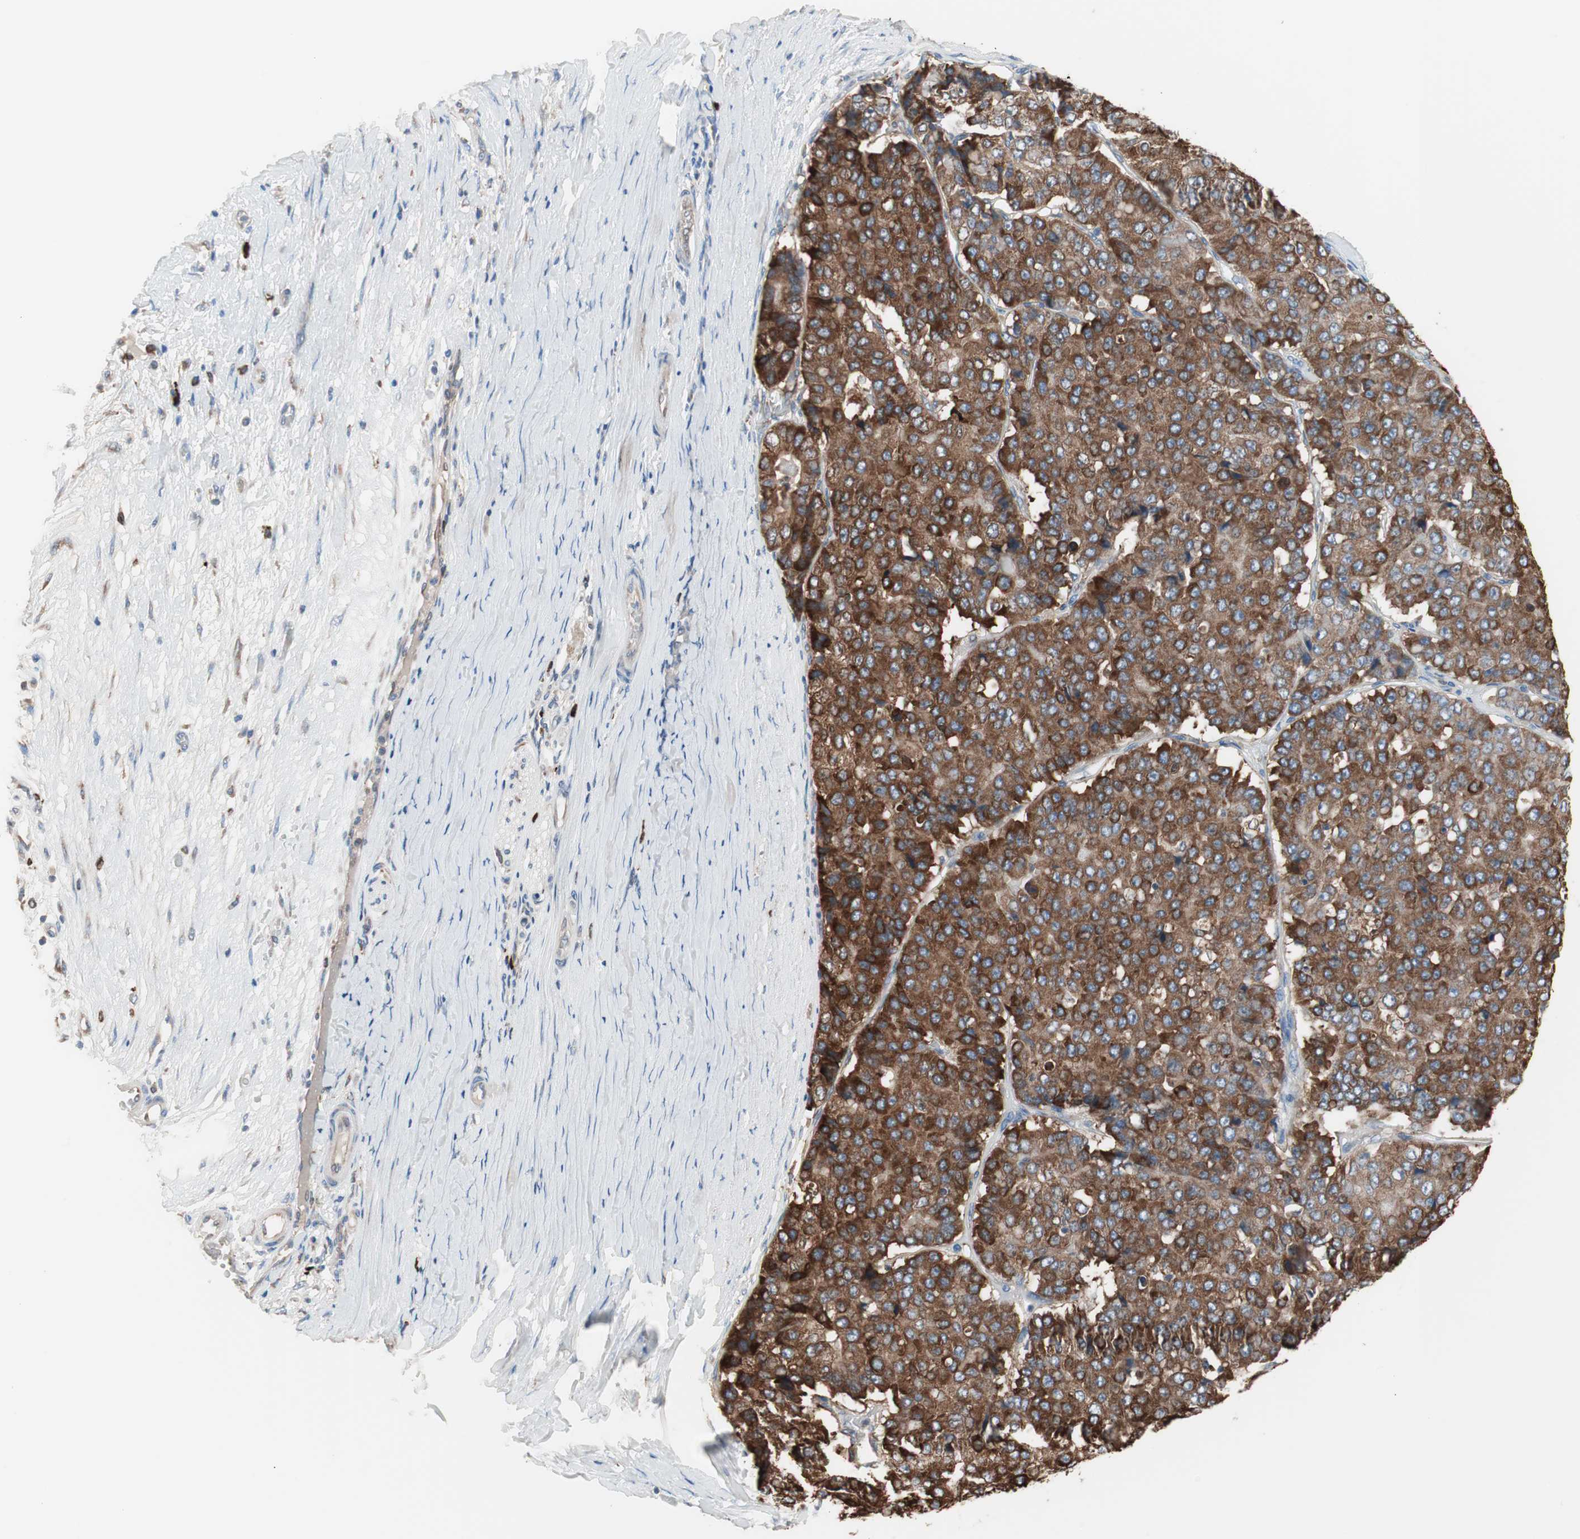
{"staining": {"intensity": "strong", "quantity": ">75%", "location": "cytoplasmic/membranous"}, "tissue": "pancreatic cancer", "cell_type": "Tumor cells", "image_type": "cancer", "snomed": [{"axis": "morphology", "description": "Adenocarcinoma, NOS"}, {"axis": "topography", "description": "Pancreas"}], "caption": "This image displays IHC staining of human pancreatic adenocarcinoma, with high strong cytoplasmic/membranous positivity in approximately >75% of tumor cells.", "gene": "SLC27A4", "patient": {"sex": "male", "age": 50}}